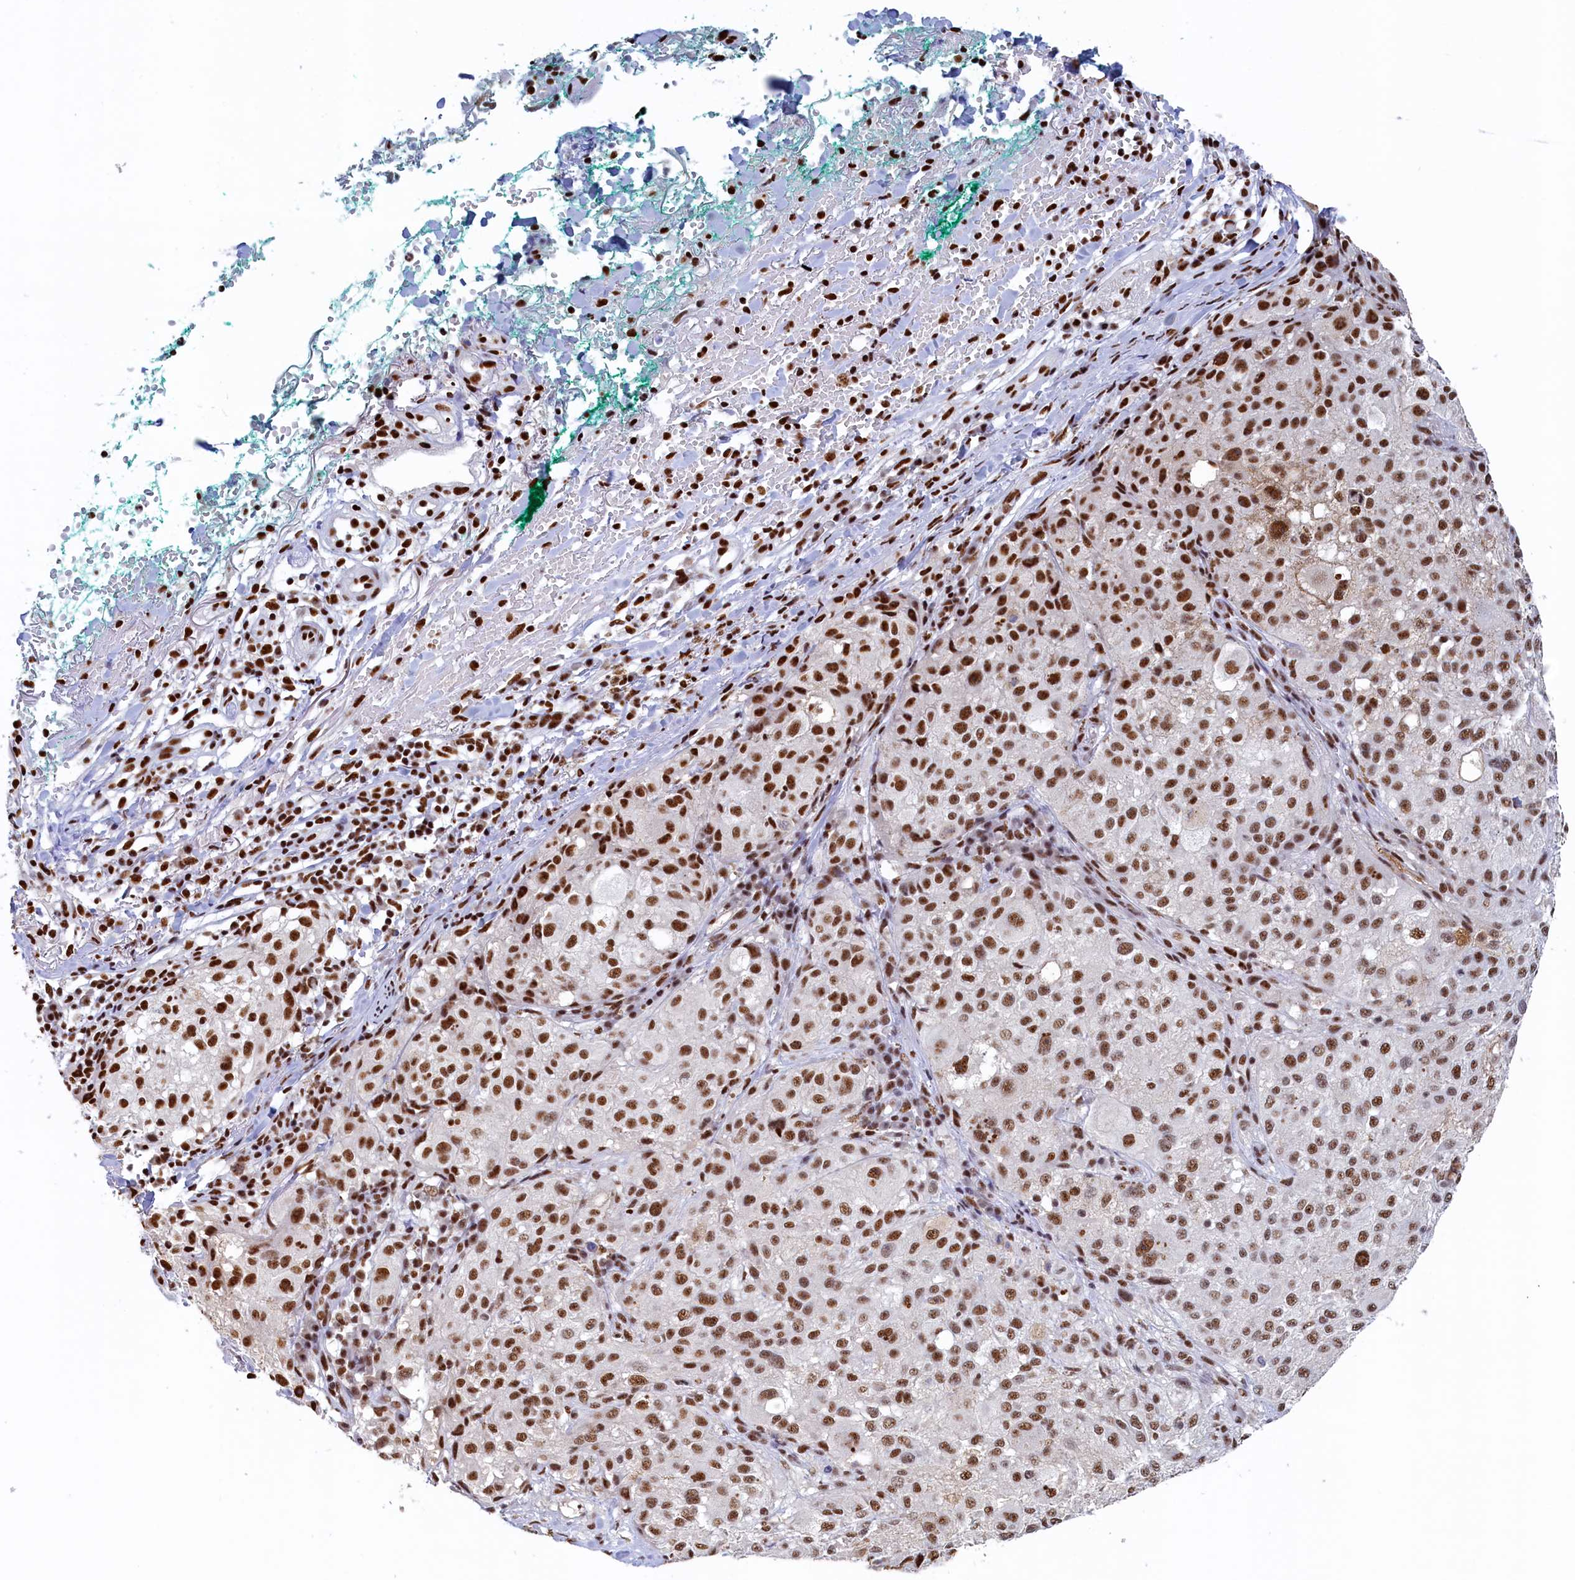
{"staining": {"intensity": "moderate", "quantity": "25%-75%", "location": "nuclear"}, "tissue": "melanoma", "cell_type": "Tumor cells", "image_type": "cancer", "snomed": [{"axis": "morphology", "description": "Necrosis, NOS"}, {"axis": "morphology", "description": "Malignant melanoma, NOS"}, {"axis": "topography", "description": "Skin"}], "caption": "Brown immunohistochemical staining in human malignant melanoma exhibits moderate nuclear expression in about 25%-75% of tumor cells.", "gene": "MOSPD3", "patient": {"sex": "female", "age": 87}}